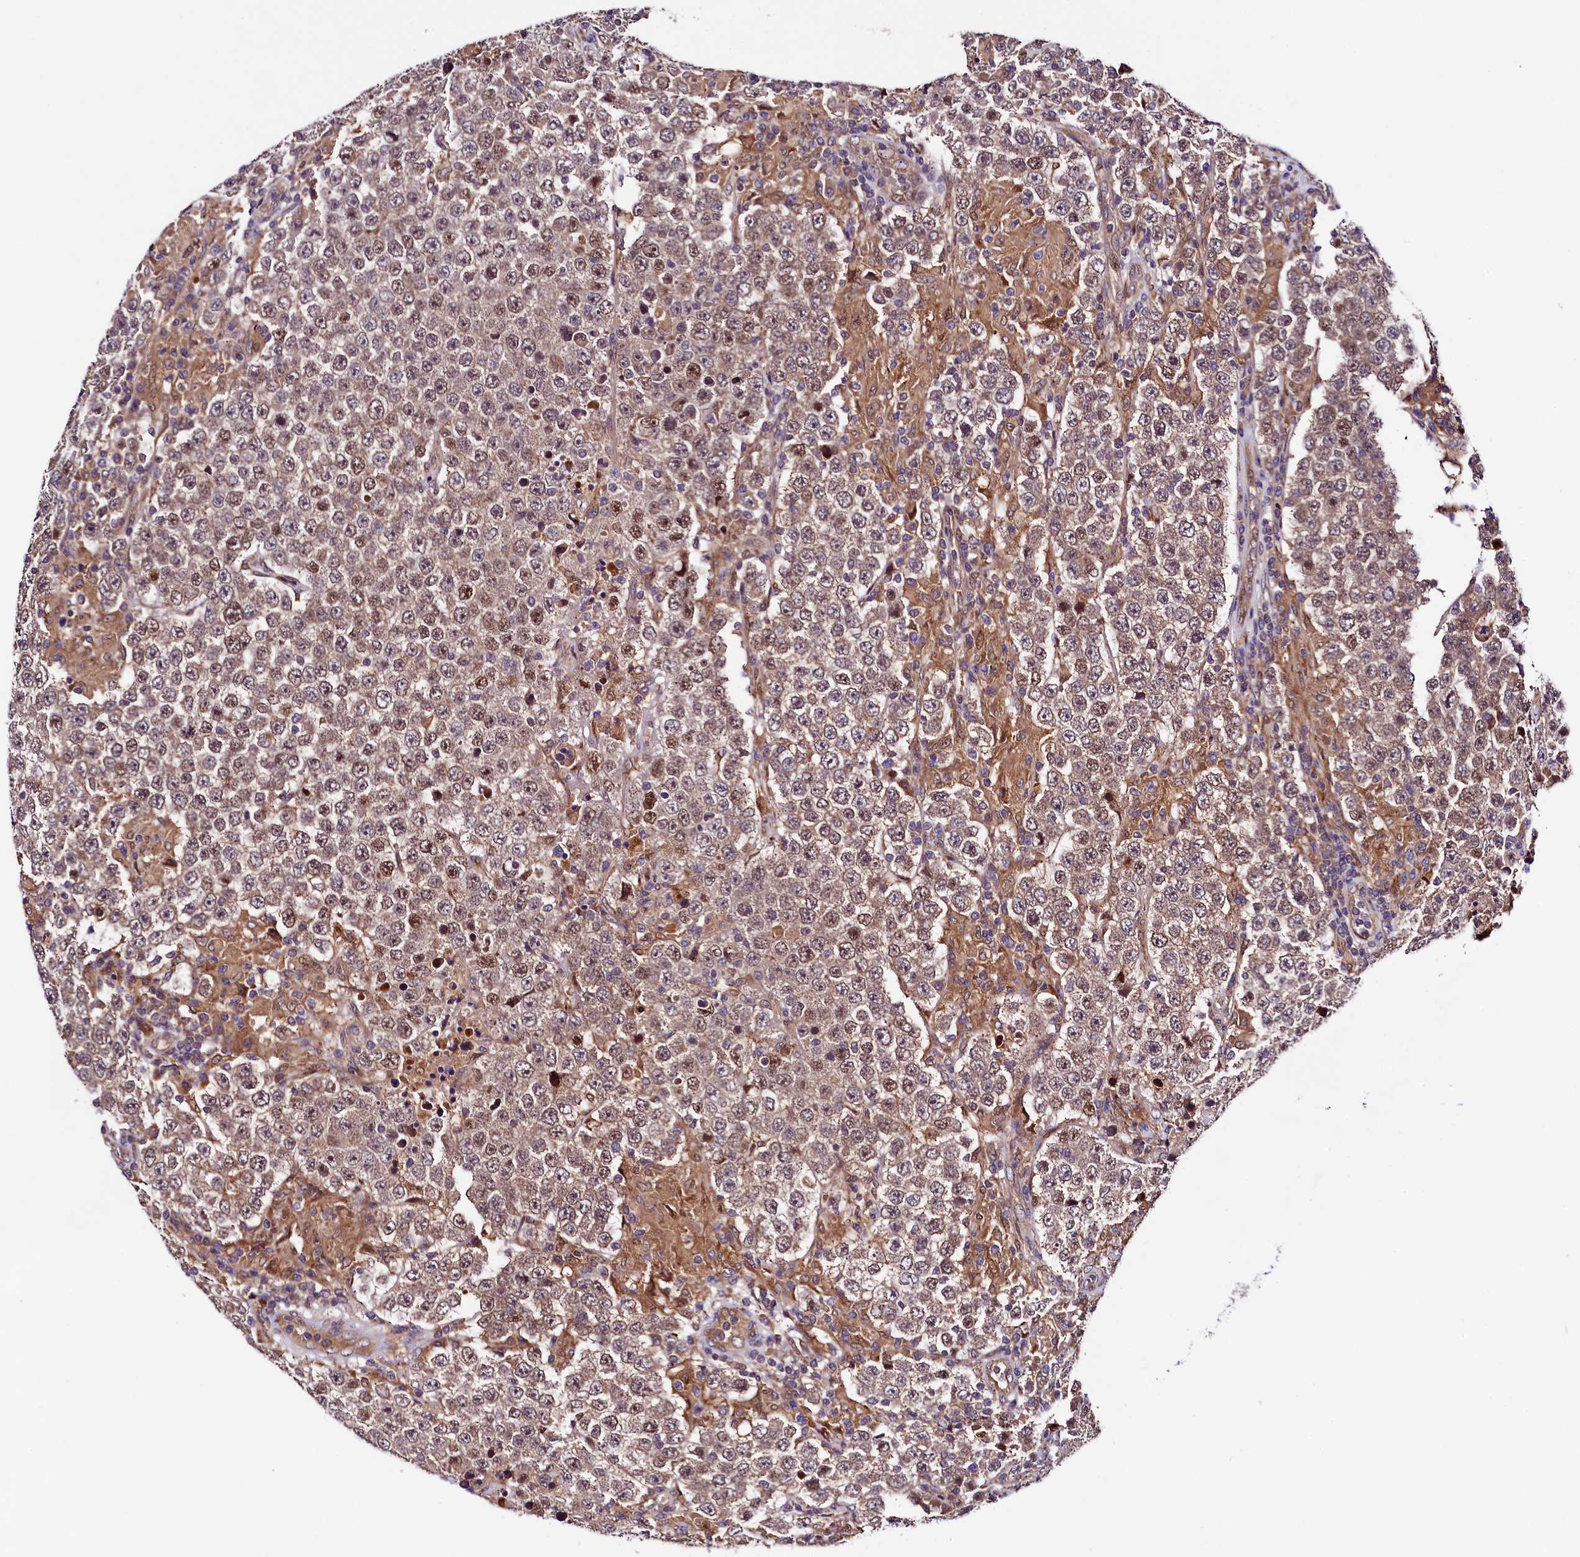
{"staining": {"intensity": "weak", "quantity": ">75%", "location": "cytoplasmic/membranous,nuclear"}, "tissue": "testis cancer", "cell_type": "Tumor cells", "image_type": "cancer", "snomed": [{"axis": "morphology", "description": "Normal tissue, NOS"}, {"axis": "morphology", "description": "Urothelial carcinoma, High grade"}, {"axis": "morphology", "description": "Seminoma, NOS"}, {"axis": "morphology", "description": "Carcinoma, Embryonal, NOS"}, {"axis": "topography", "description": "Urinary bladder"}, {"axis": "topography", "description": "Testis"}], "caption": "High-grade urothelial carcinoma (testis) tissue displays weak cytoplasmic/membranous and nuclear expression in about >75% of tumor cells", "gene": "VPS35", "patient": {"sex": "male", "age": 41}}